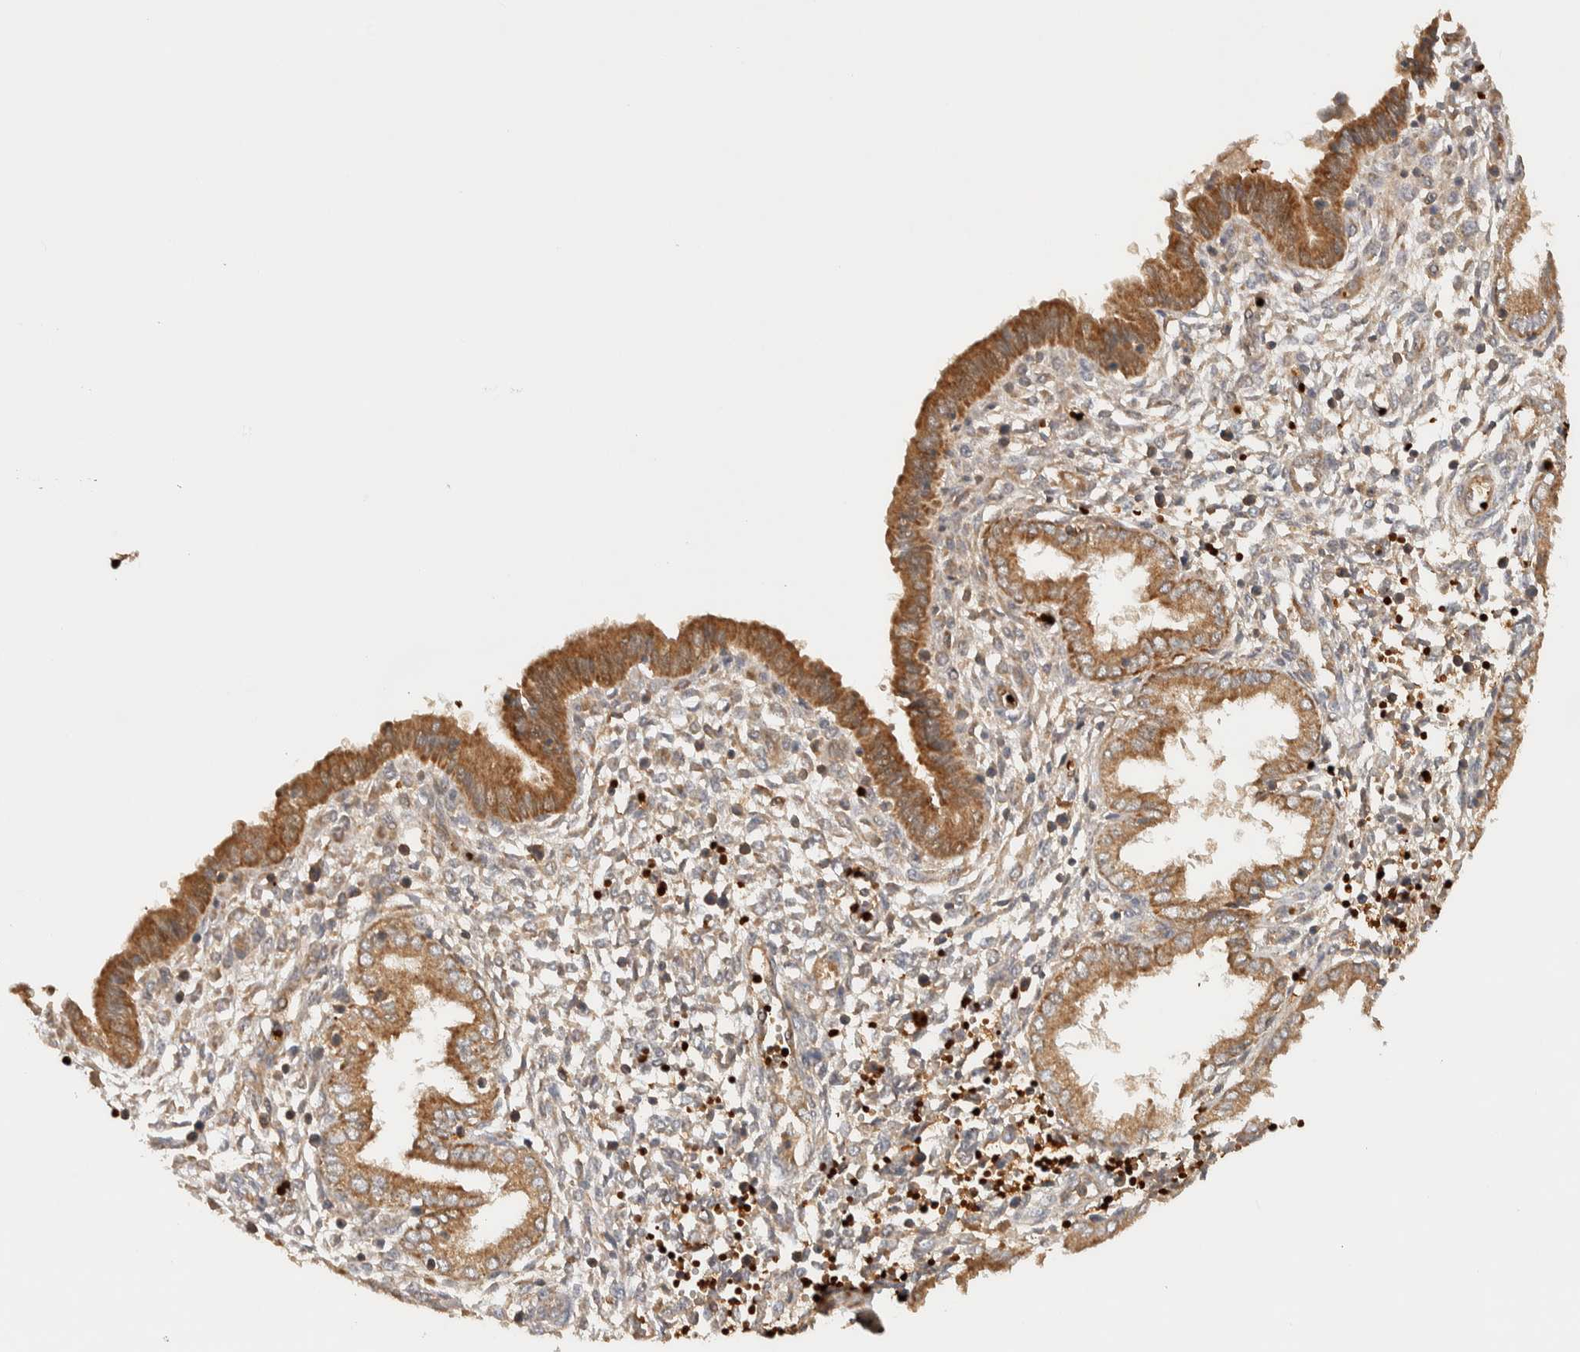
{"staining": {"intensity": "moderate", "quantity": "<25%", "location": "cytoplasmic/membranous"}, "tissue": "endometrium", "cell_type": "Cells in endometrial stroma", "image_type": "normal", "snomed": [{"axis": "morphology", "description": "Normal tissue, NOS"}, {"axis": "topography", "description": "Endometrium"}], "caption": "IHC histopathology image of unremarkable endometrium stained for a protein (brown), which displays low levels of moderate cytoplasmic/membranous expression in about <25% of cells in endometrial stroma.", "gene": "TTI2", "patient": {"sex": "female", "age": 33}}